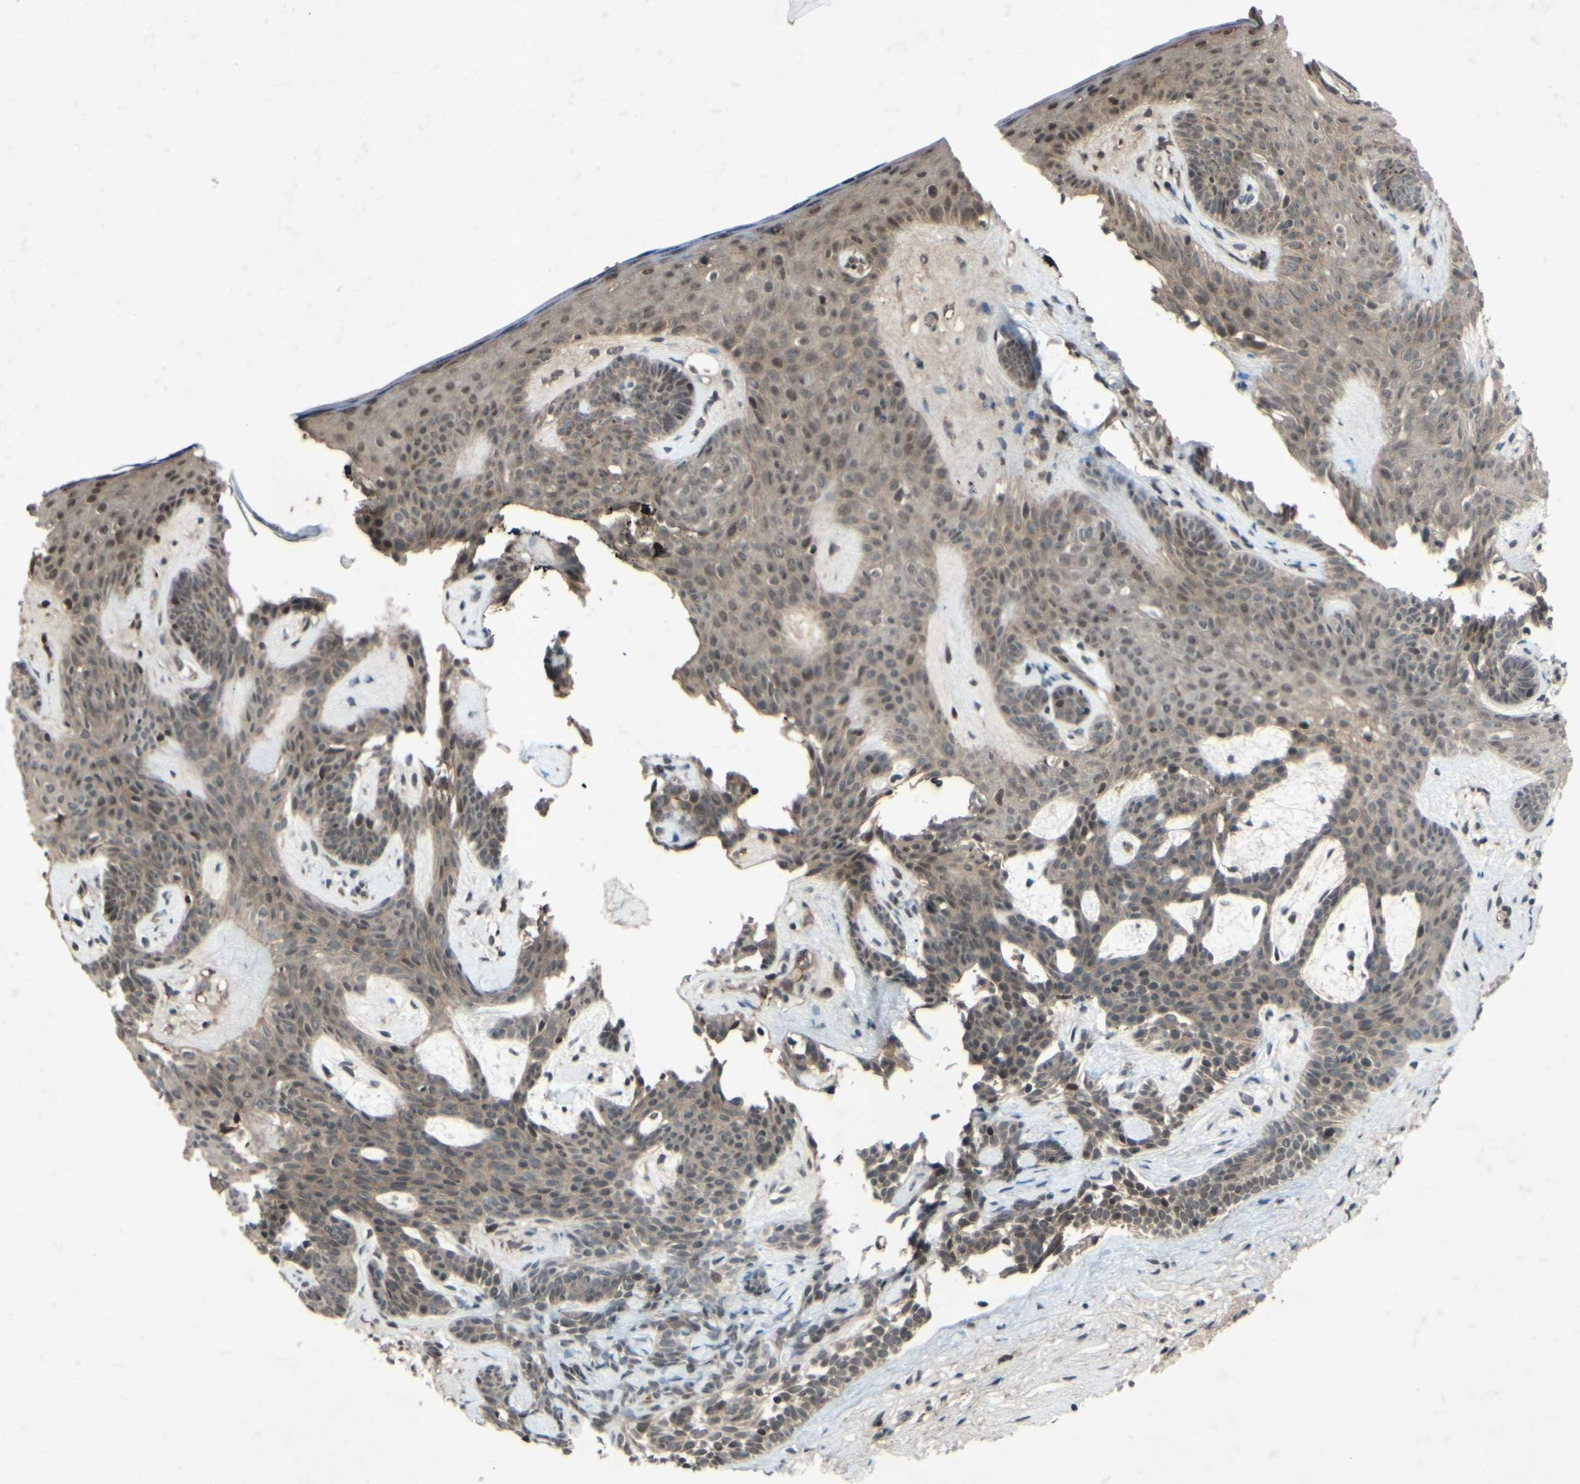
{"staining": {"intensity": "weak", "quantity": "25%-75%", "location": "nuclear"}, "tissue": "skin cancer", "cell_type": "Tumor cells", "image_type": "cancer", "snomed": [{"axis": "morphology", "description": "Developmental malformation"}, {"axis": "morphology", "description": "Basal cell carcinoma"}, {"axis": "topography", "description": "Skin"}], "caption": "Skin cancer (basal cell carcinoma) stained for a protein shows weak nuclear positivity in tumor cells.", "gene": "SNW1", "patient": {"sex": "female", "age": 62}}